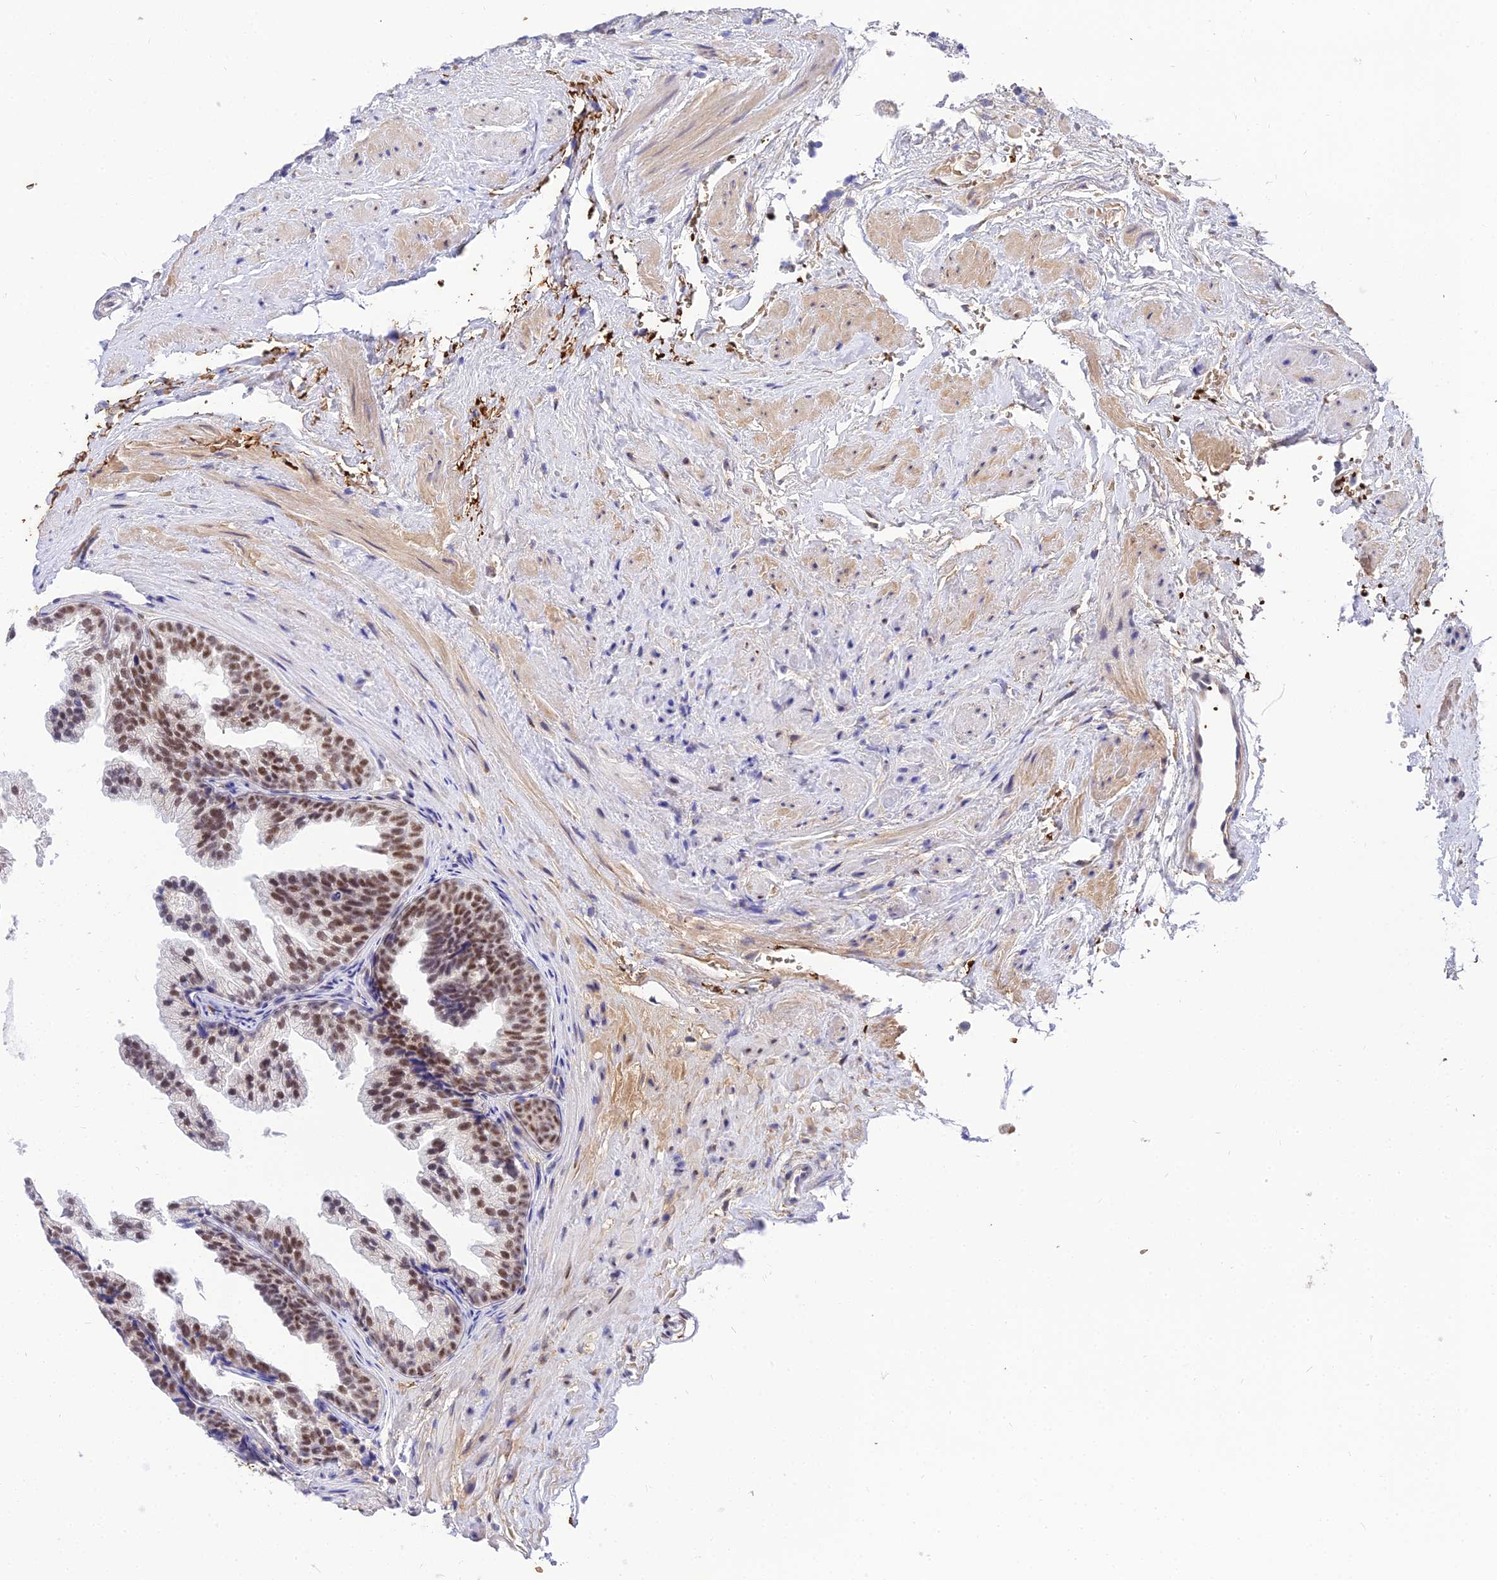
{"staining": {"intensity": "moderate", "quantity": ">75%", "location": "nuclear"}, "tissue": "prostate", "cell_type": "Glandular cells", "image_type": "normal", "snomed": [{"axis": "morphology", "description": "Normal tissue, NOS"}, {"axis": "topography", "description": "Prostate"}], "caption": "About >75% of glandular cells in benign prostate exhibit moderate nuclear protein expression as visualized by brown immunohistochemical staining.", "gene": "BCL9", "patient": {"sex": "male", "age": 76}}